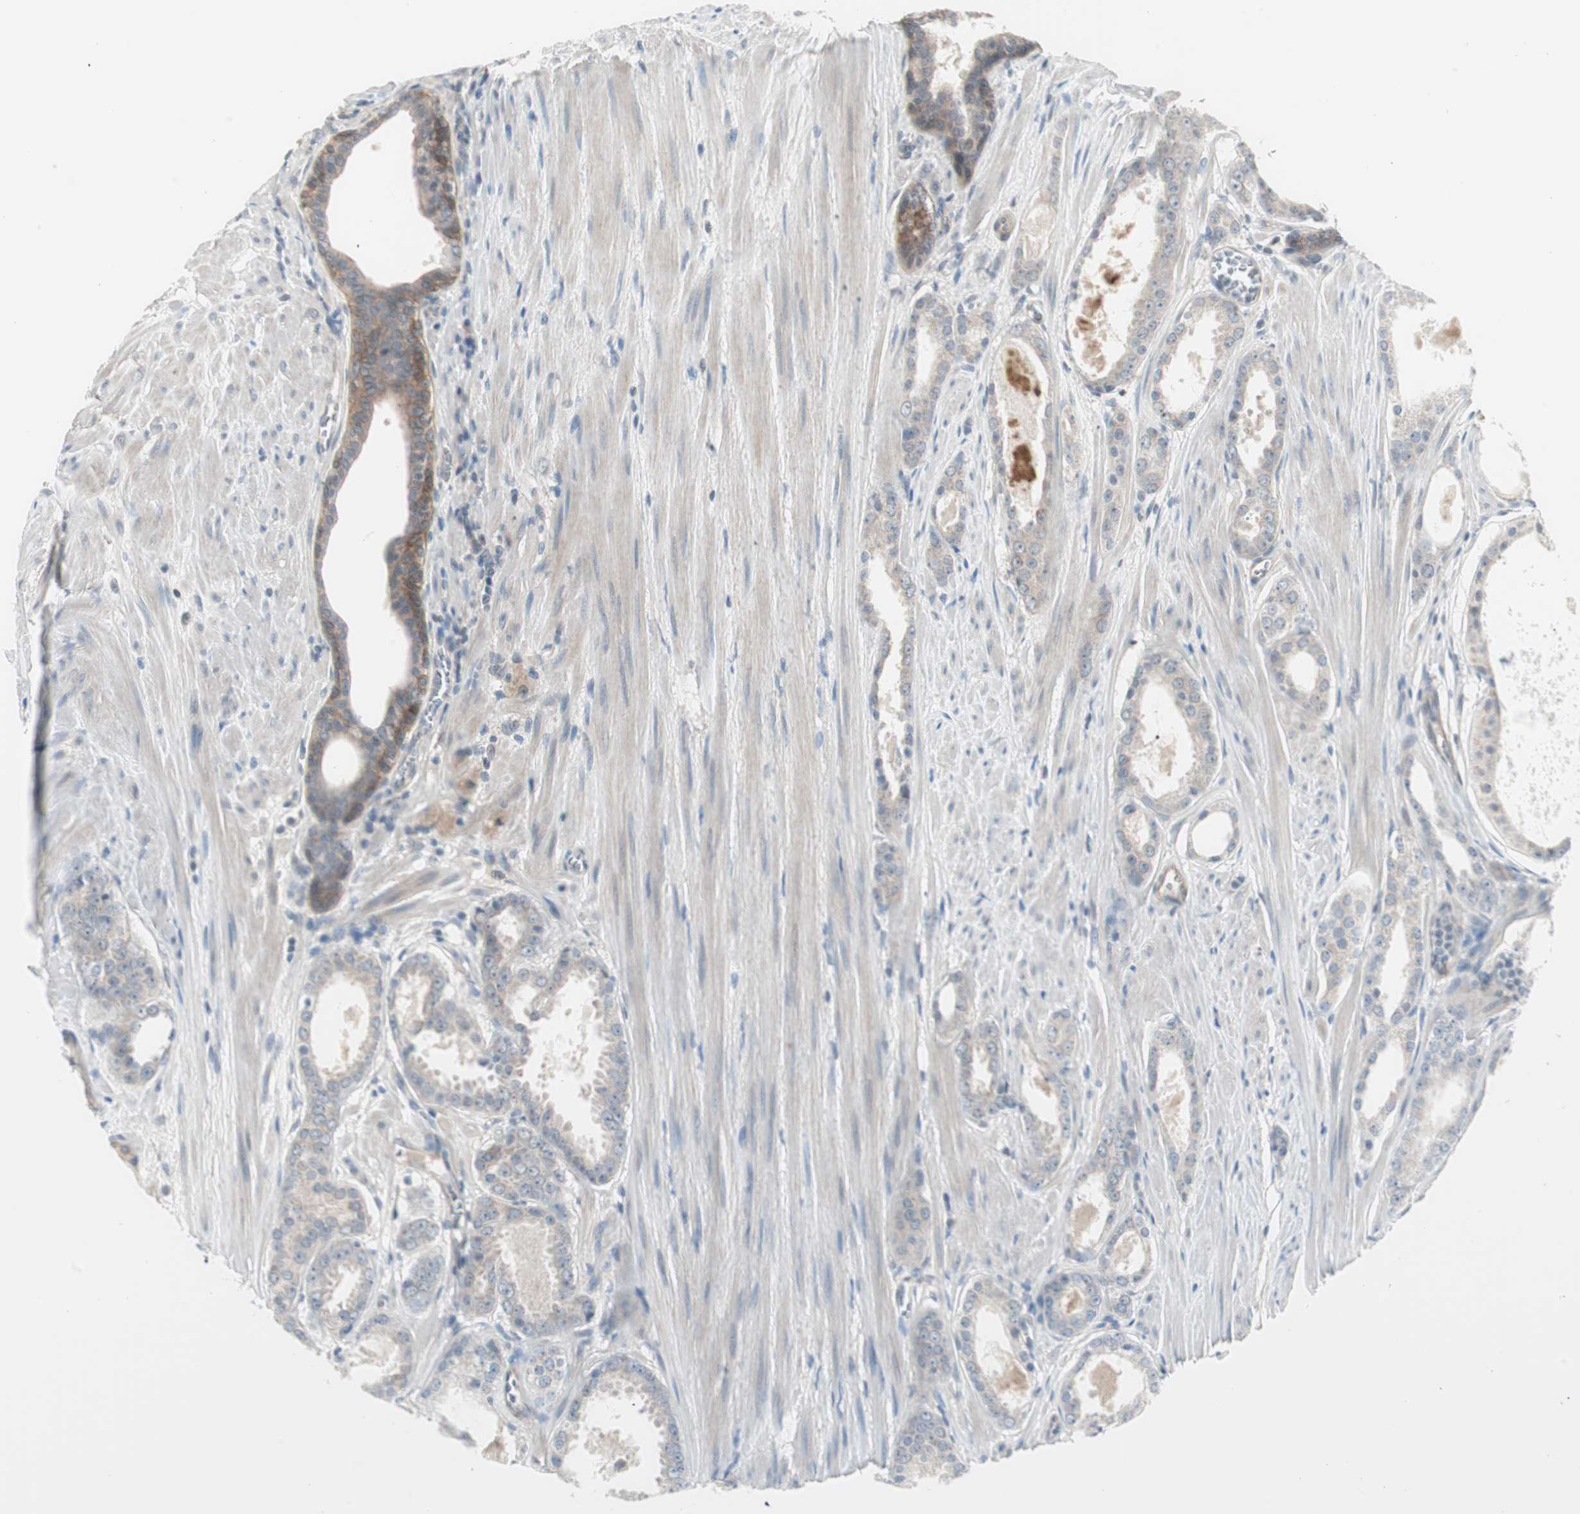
{"staining": {"intensity": "weak", "quantity": "<25%", "location": "cytoplasmic/membranous"}, "tissue": "prostate cancer", "cell_type": "Tumor cells", "image_type": "cancer", "snomed": [{"axis": "morphology", "description": "Adenocarcinoma, Low grade"}, {"axis": "topography", "description": "Prostate"}], "caption": "DAB immunohistochemical staining of human prostate cancer (adenocarcinoma (low-grade)) reveals no significant staining in tumor cells. (Immunohistochemistry (ihc), brightfield microscopy, high magnification).", "gene": "ITGB4", "patient": {"sex": "male", "age": 57}}